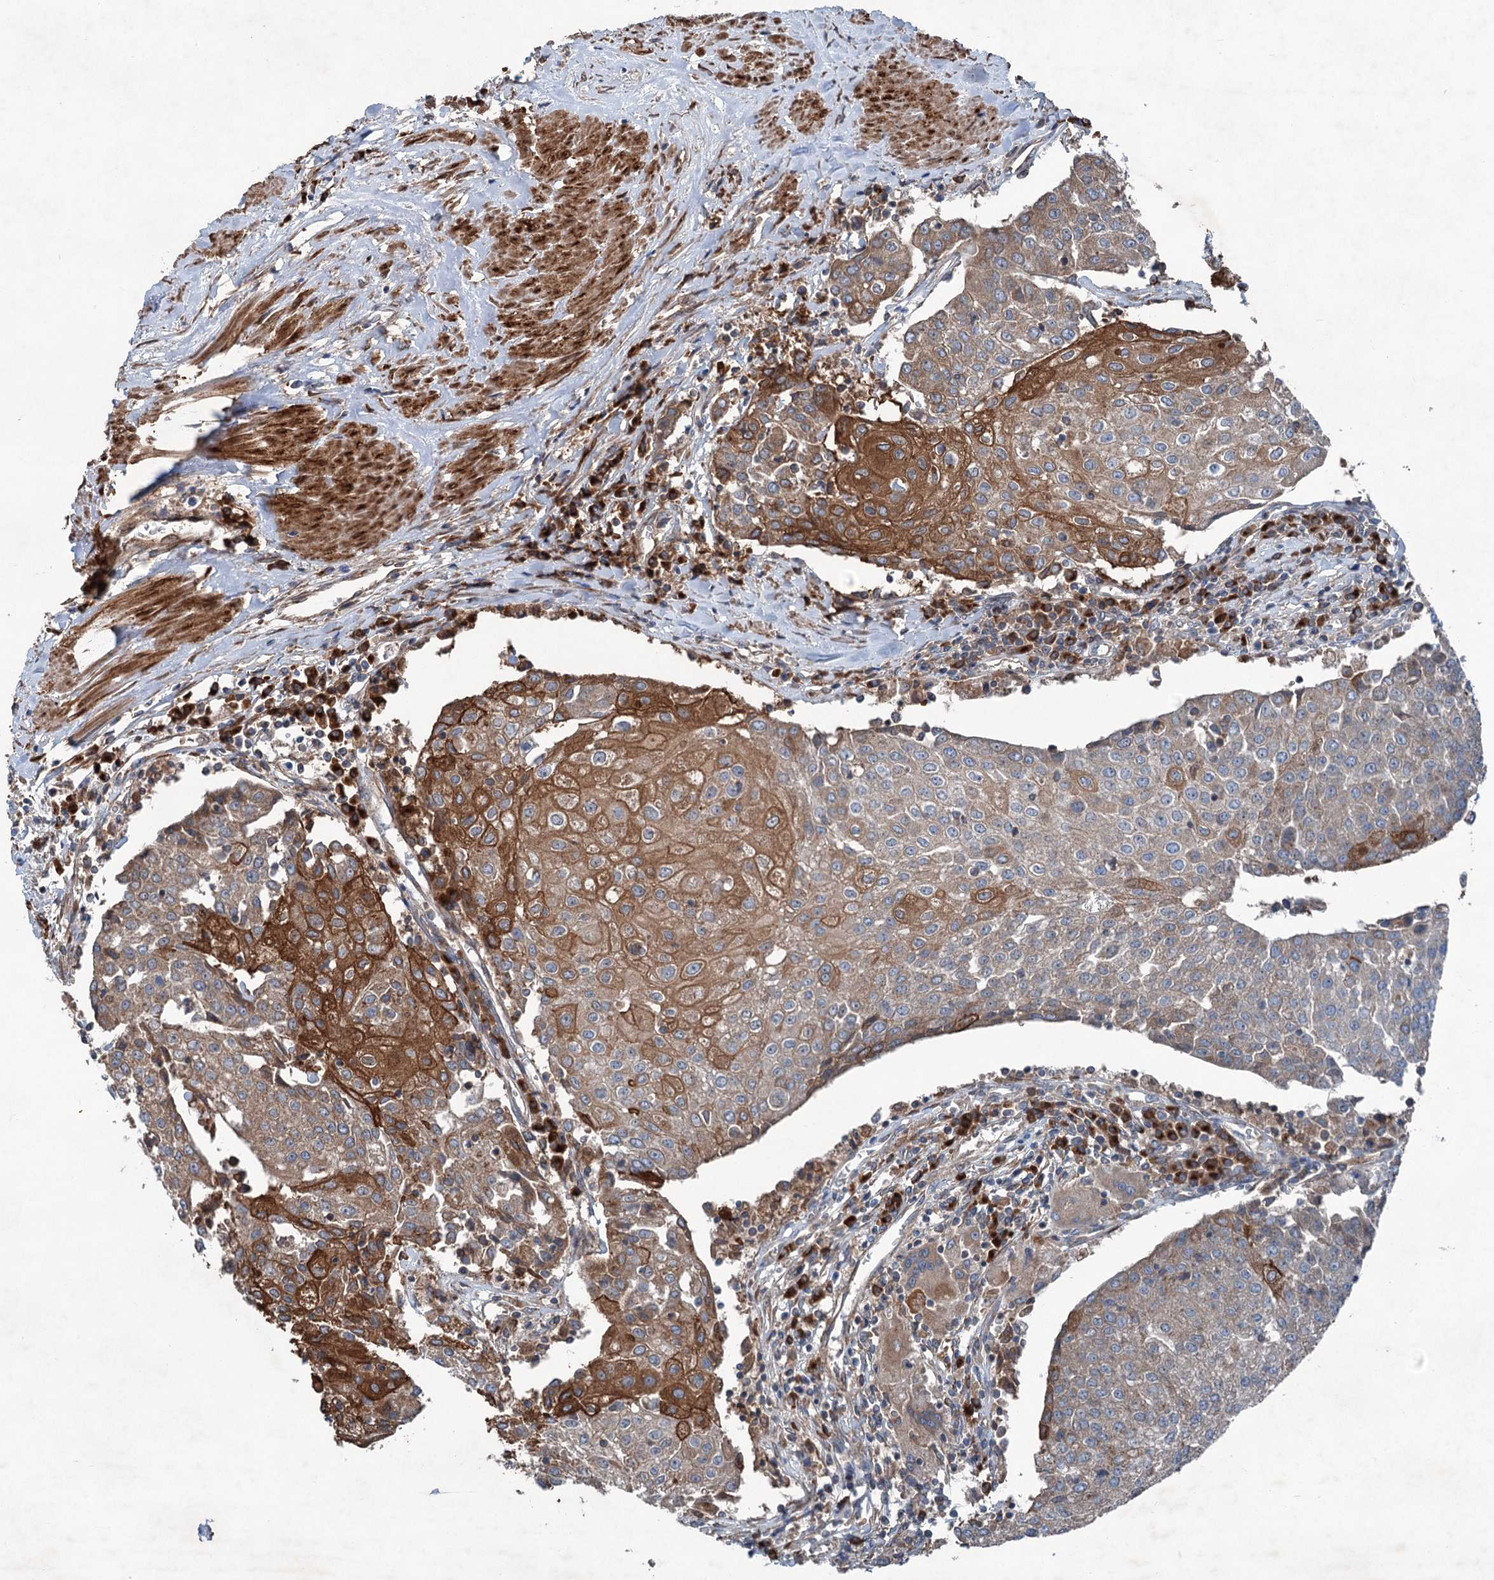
{"staining": {"intensity": "strong", "quantity": "<25%", "location": "cytoplasmic/membranous"}, "tissue": "urothelial cancer", "cell_type": "Tumor cells", "image_type": "cancer", "snomed": [{"axis": "morphology", "description": "Urothelial carcinoma, High grade"}, {"axis": "topography", "description": "Urinary bladder"}], "caption": "Immunohistochemical staining of urothelial carcinoma (high-grade) reveals strong cytoplasmic/membranous protein expression in approximately <25% of tumor cells. The staining was performed using DAB to visualize the protein expression in brown, while the nuclei were stained in blue with hematoxylin (Magnification: 20x).", "gene": "CALCOCO1", "patient": {"sex": "female", "age": 85}}